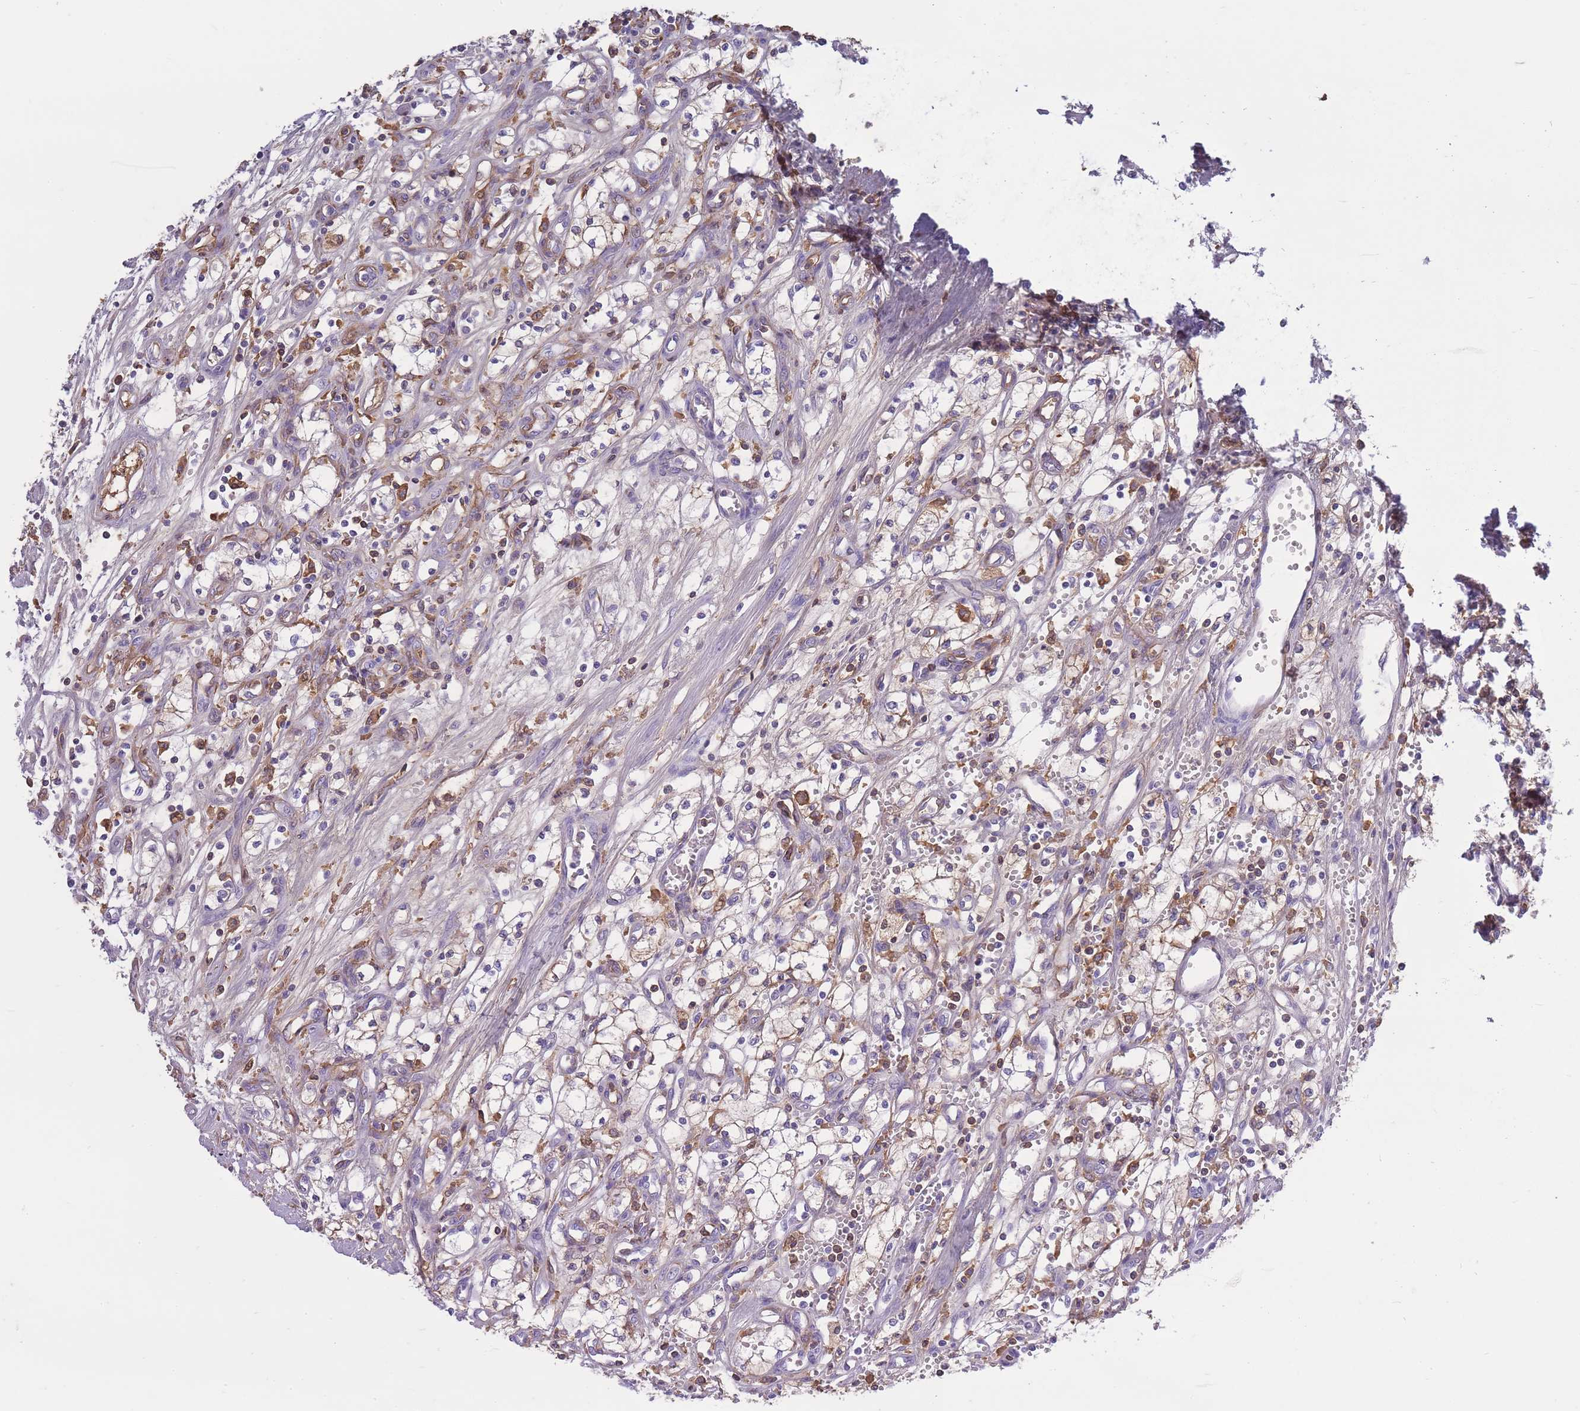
{"staining": {"intensity": "moderate", "quantity": "<25%", "location": "cytoplasmic/membranous"}, "tissue": "renal cancer", "cell_type": "Tumor cells", "image_type": "cancer", "snomed": [{"axis": "morphology", "description": "Adenocarcinoma, NOS"}, {"axis": "topography", "description": "Kidney"}], "caption": "Human renal cancer (adenocarcinoma) stained with a brown dye demonstrates moderate cytoplasmic/membranous positive expression in approximately <25% of tumor cells.", "gene": "IGKV1D-42", "patient": {"sex": "male", "age": 59}}